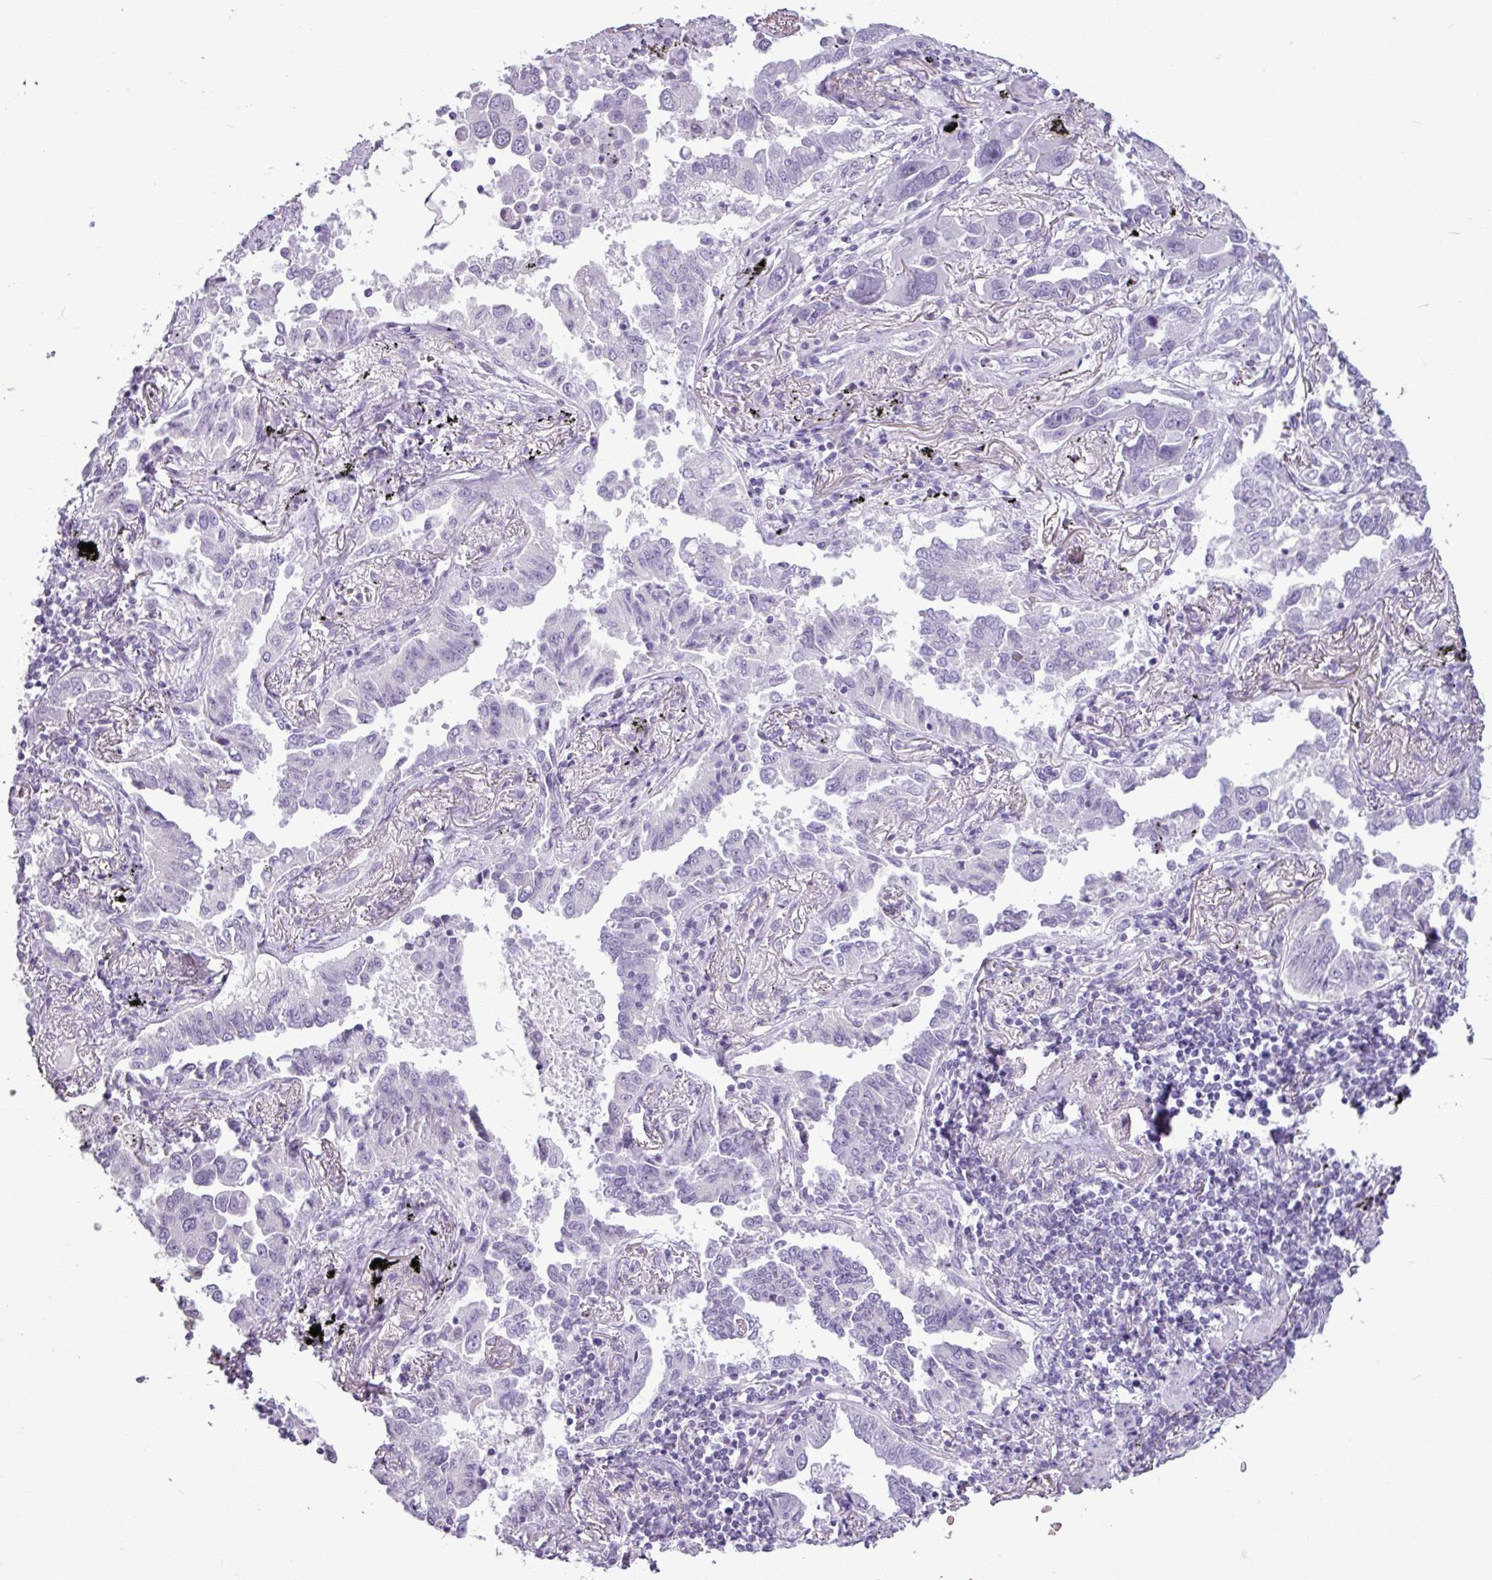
{"staining": {"intensity": "negative", "quantity": "none", "location": "none"}, "tissue": "lung cancer", "cell_type": "Tumor cells", "image_type": "cancer", "snomed": [{"axis": "morphology", "description": "Adenocarcinoma, NOS"}, {"axis": "topography", "description": "Lung"}], "caption": "Tumor cells are negative for protein expression in human lung cancer (adenocarcinoma).", "gene": "AMY2A", "patient": {"sex": "male", "age": 67}}